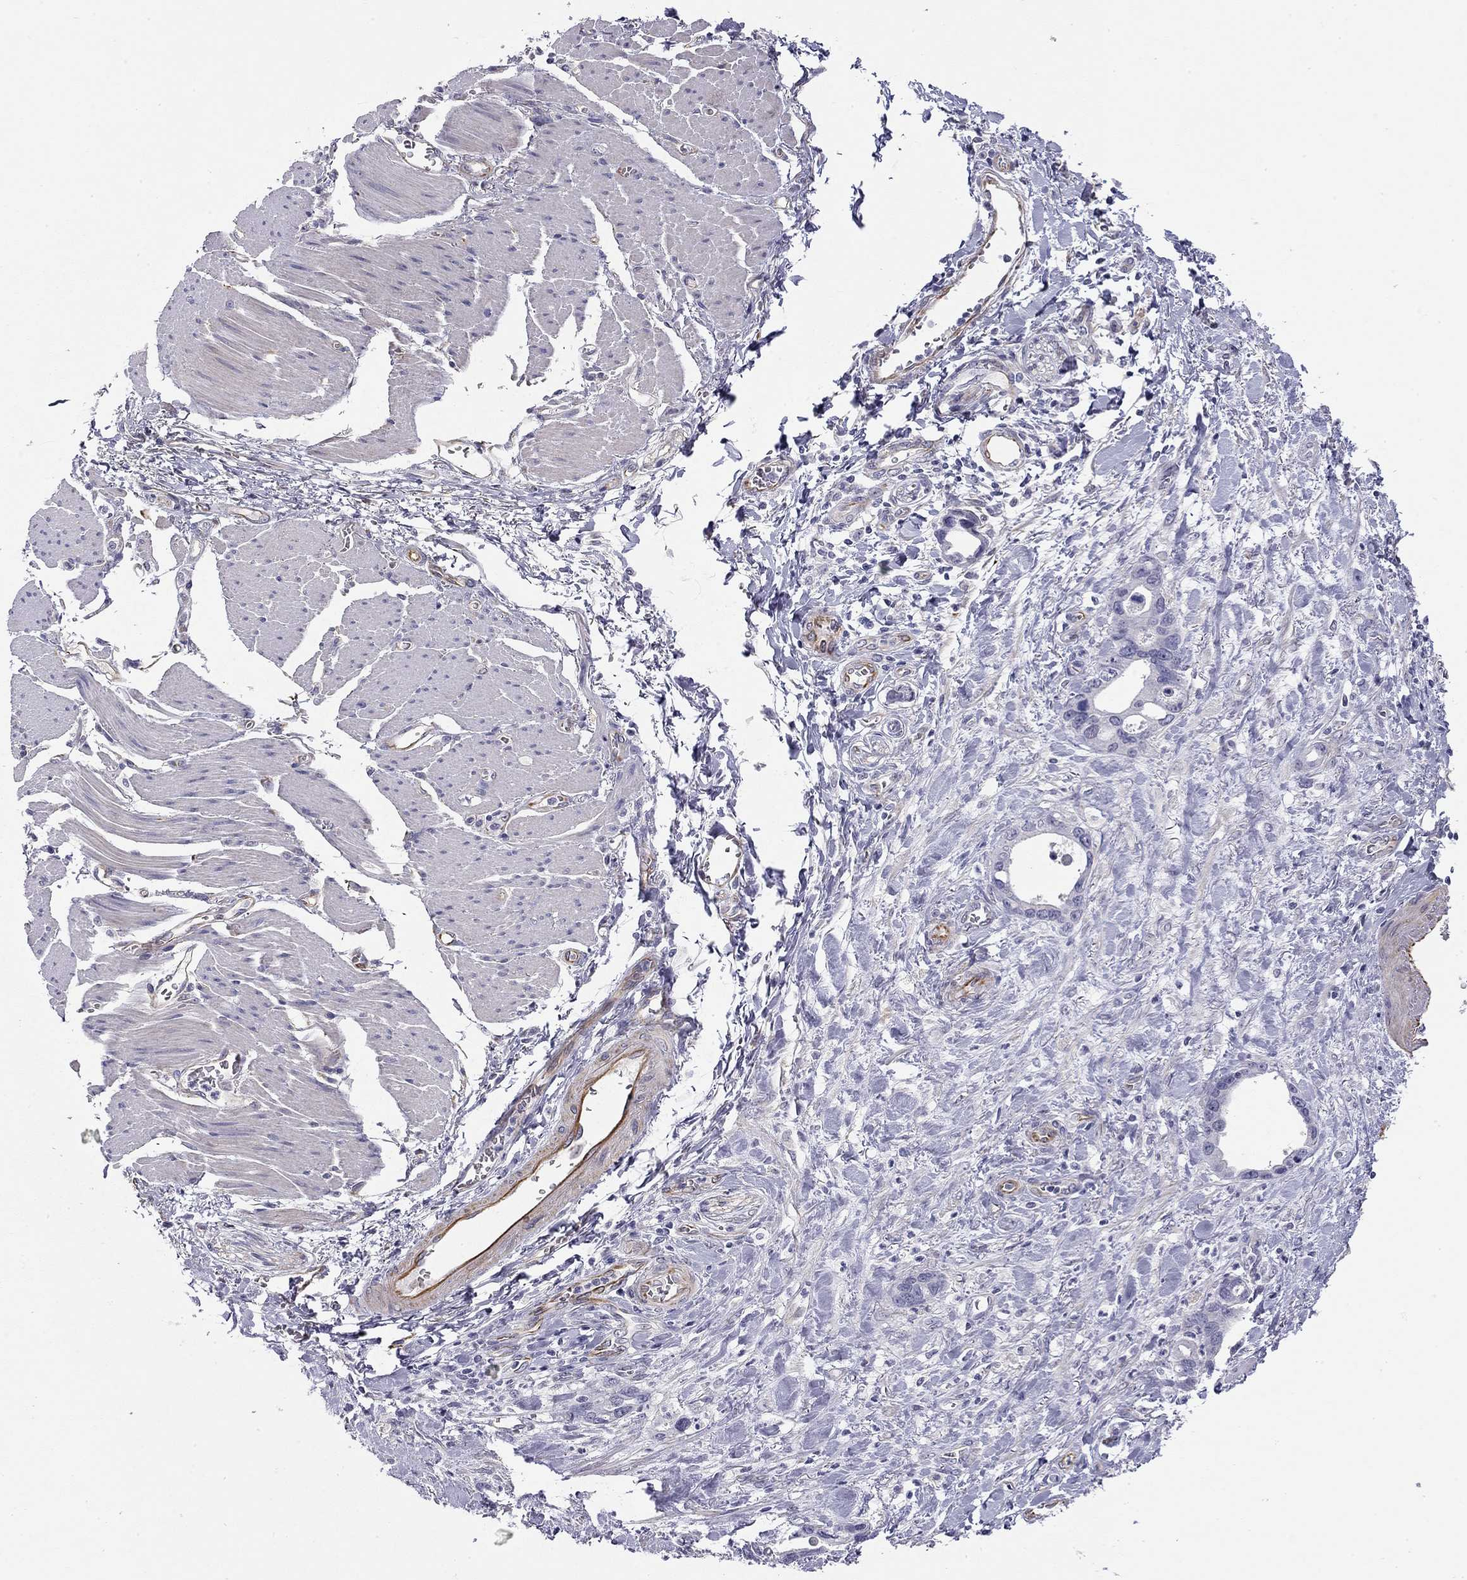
{"staining": {"intensity": "negative", "quantity": "none", "location": "none"}, "tissue": "stomach cancer", "cell_type": "Tumor cells", "image_type": "cancer", "snomed": [{"axis": "morphology", "description": "Normal tissue, NOS"}, {"axis": "morphology", "description": "Adenocarcinoma, NOS"}, {"axis": "topography", "description": "Esophagus"}, {"axis": "topography", "description": "Stomach, upper"}], "caption": "An immunohistochemistry (IHC) histopathology image of stomach cancer is shown. There is no staining in tumor cells of stomach cancer.", "gene": "RTL1", "patient": {"sex": "male", "age": 74}}